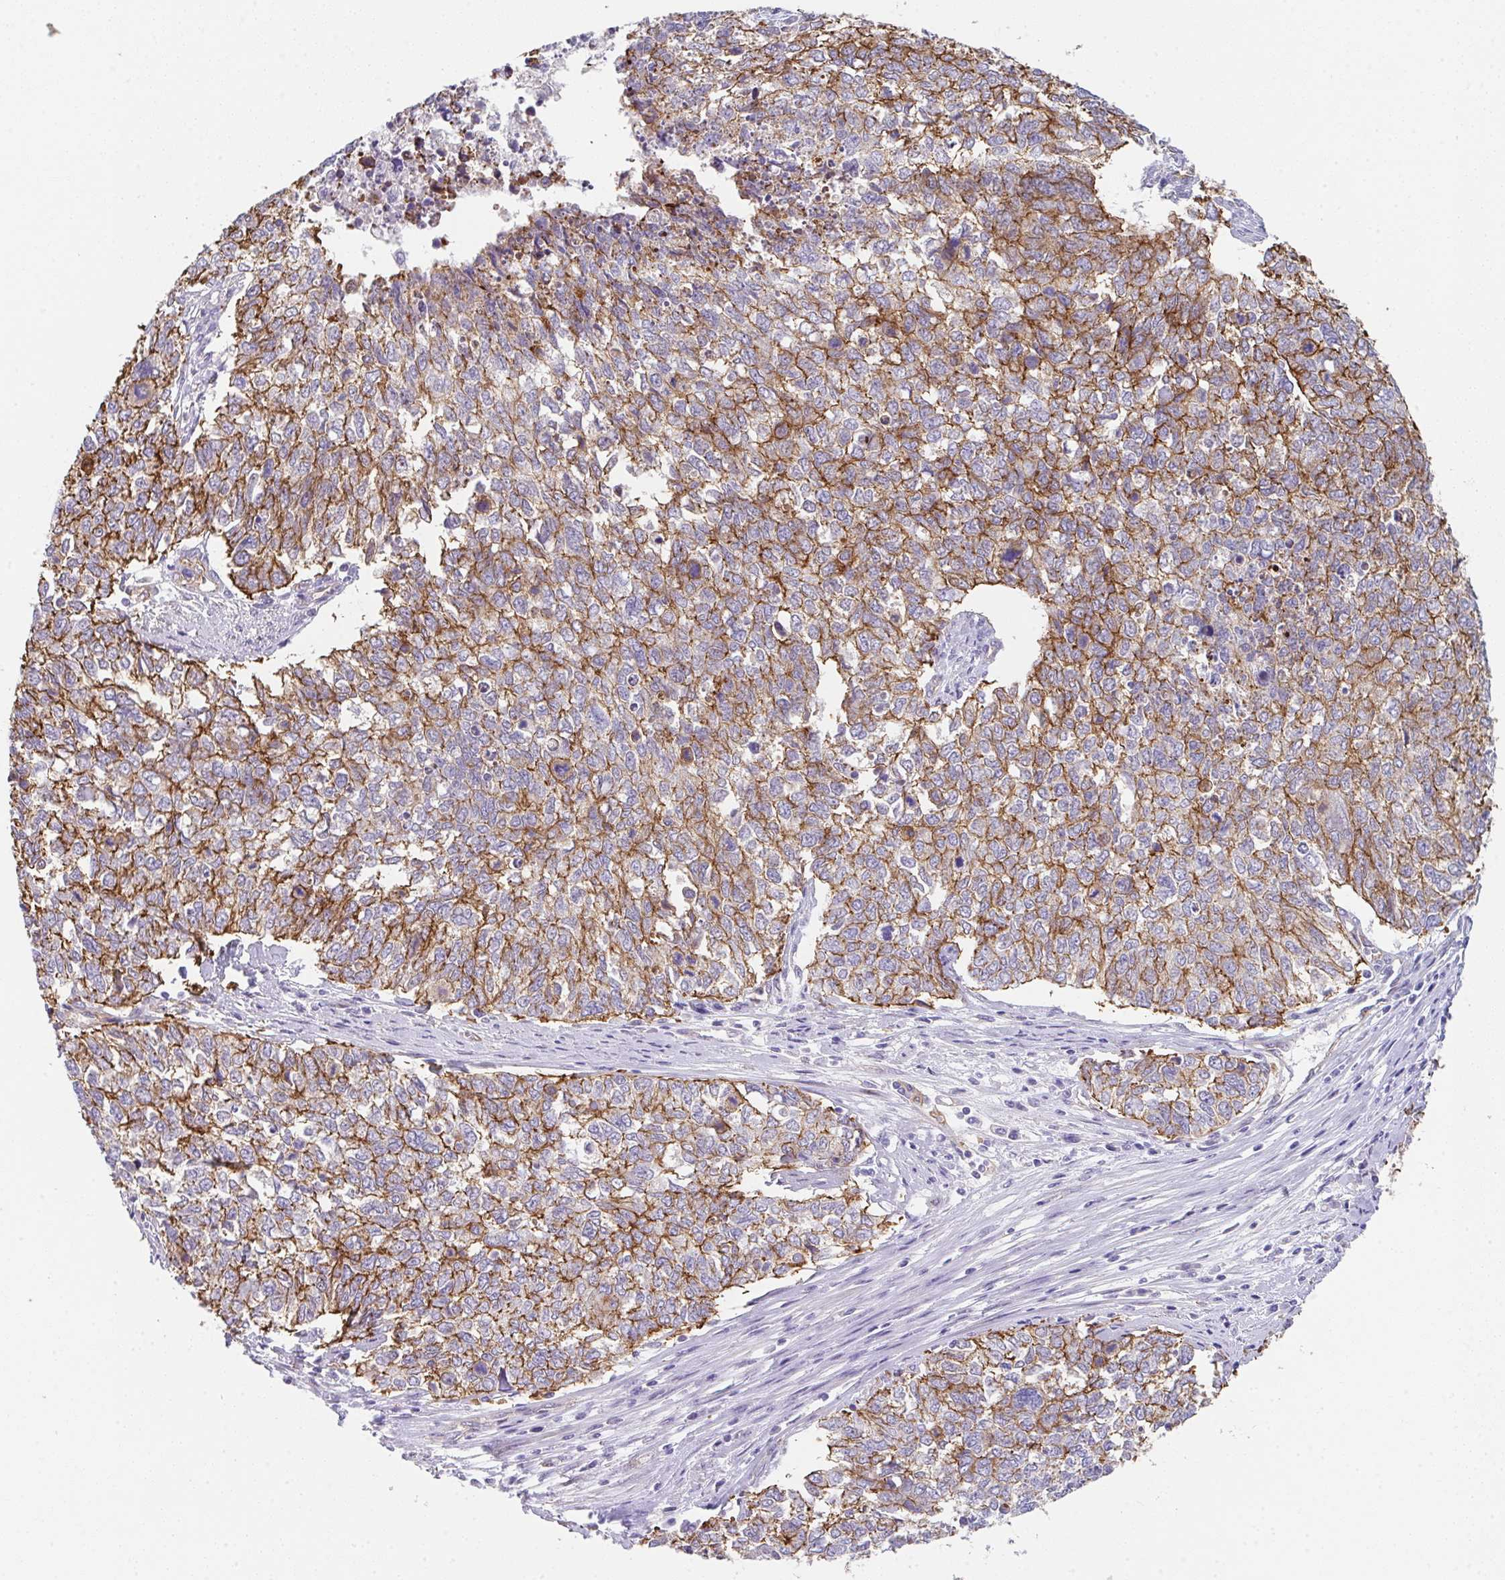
{"staining": {"intensity": "moderate", "quantity": "25%-75%", "location": "cytoplasmic/membranous"}, "tissue": "cervical cancer", "cell_type": "Tumor cells", "image_type": "cancer", "snomed": [{"axis": "morphology", "description": "Adenocarcinoma, NOS"}, {"axis": "topography", "description": "Cervix"}], "caption": "Cervical cancer (adenocarcinoma) was stained to show a protein in brown. There is medium levels of moderate cytoplasmic/membranous staining in approximately 25%-75% of tumor cells. (brown staining indicates protein expression, while blue staining denotes nuclei).", "gene": "DBN1", "patient": {"sex": "female", "age": 63}}